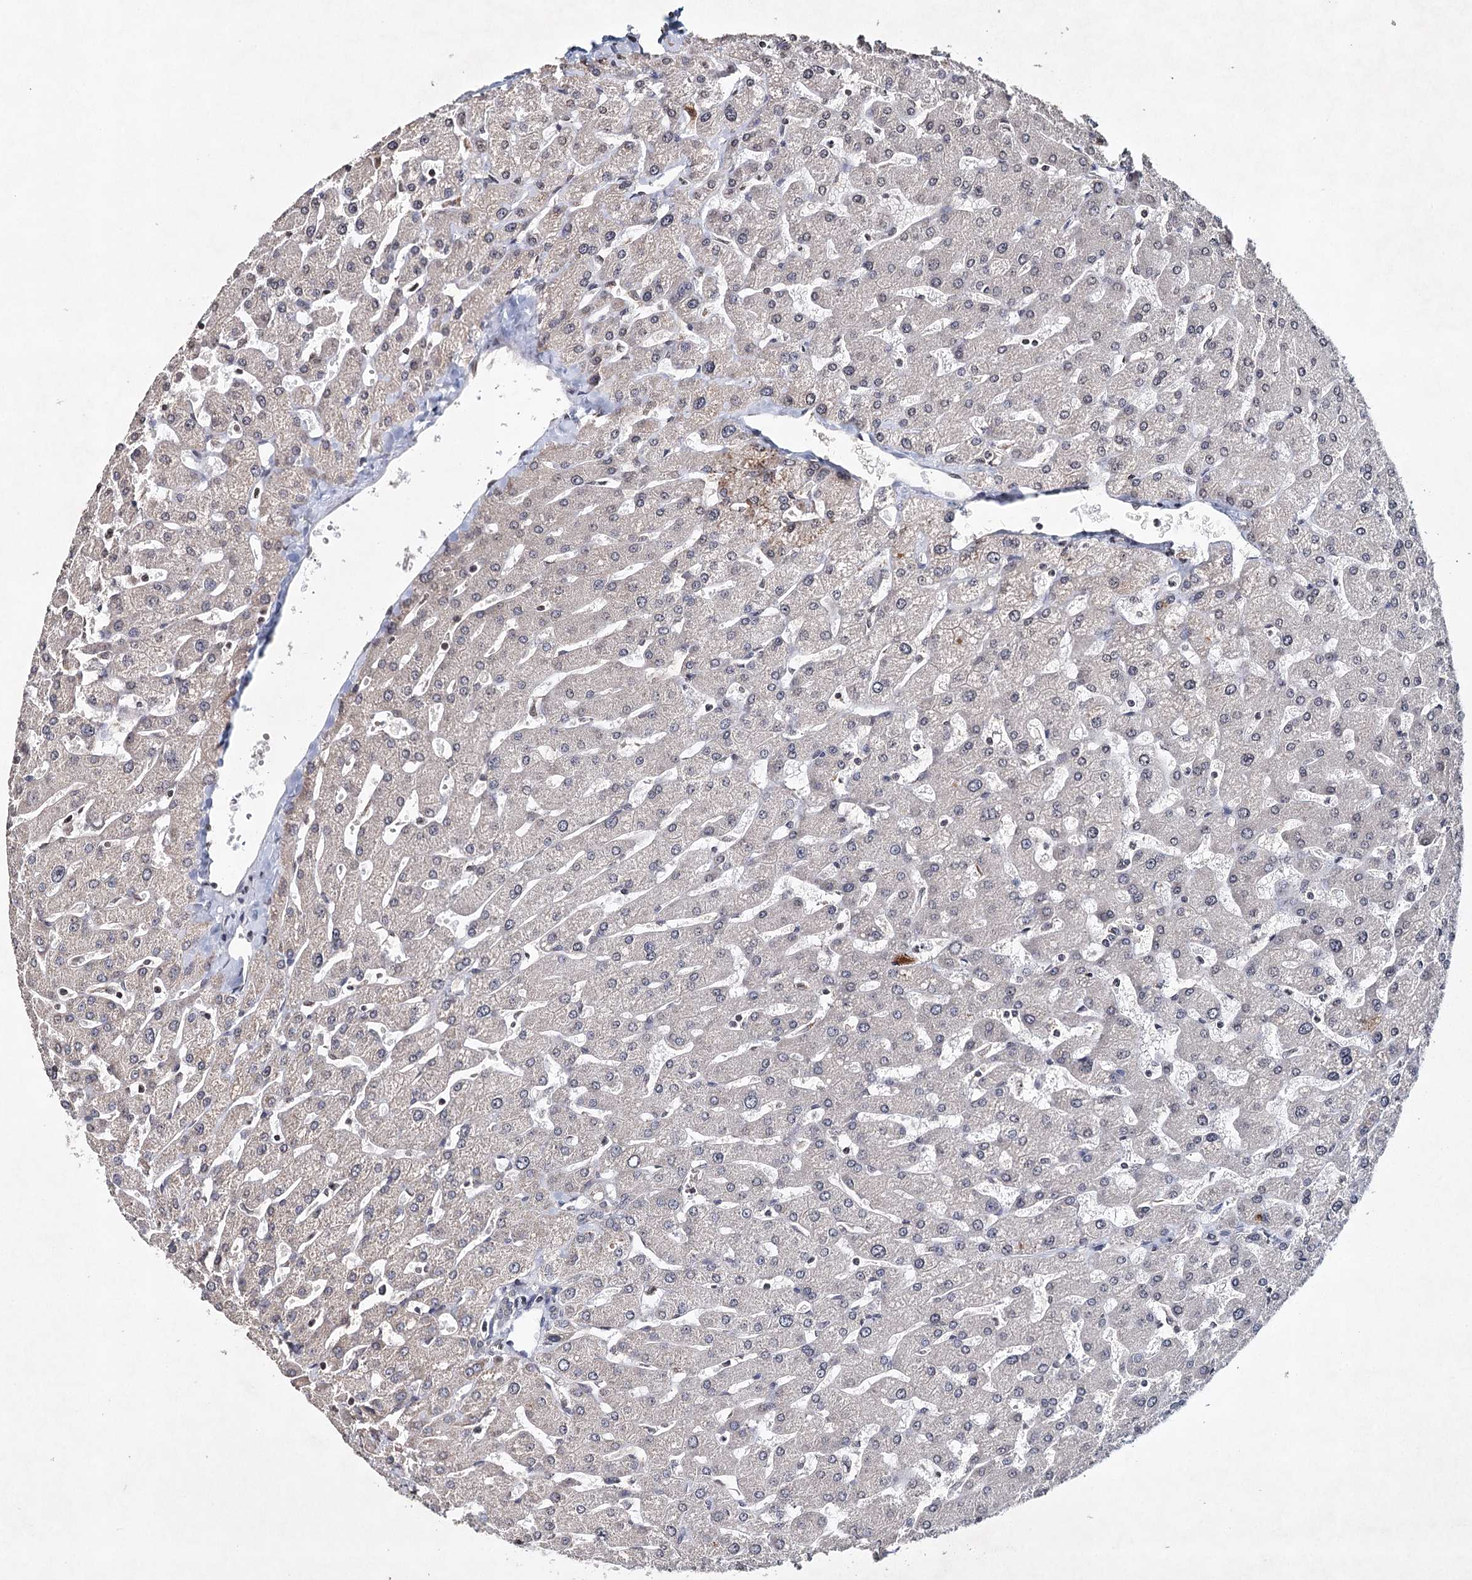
{"staining": {"intensity": "negative", "quantity": "none", "location": "none"}, "tissue": "liver", "cell_type": "Cholangiocytes", "image_type": "normal", "snomed": [{"axis": "morphology", "description": "Normal tissue, NOS"}, {"axis": "topography", "description": "Liver"}], "caption": "The image reveals no staining of cholangiocytes in unremarkable liver.", "gene": "ICOS", "patient": {"sex": "male", "age": 55}}